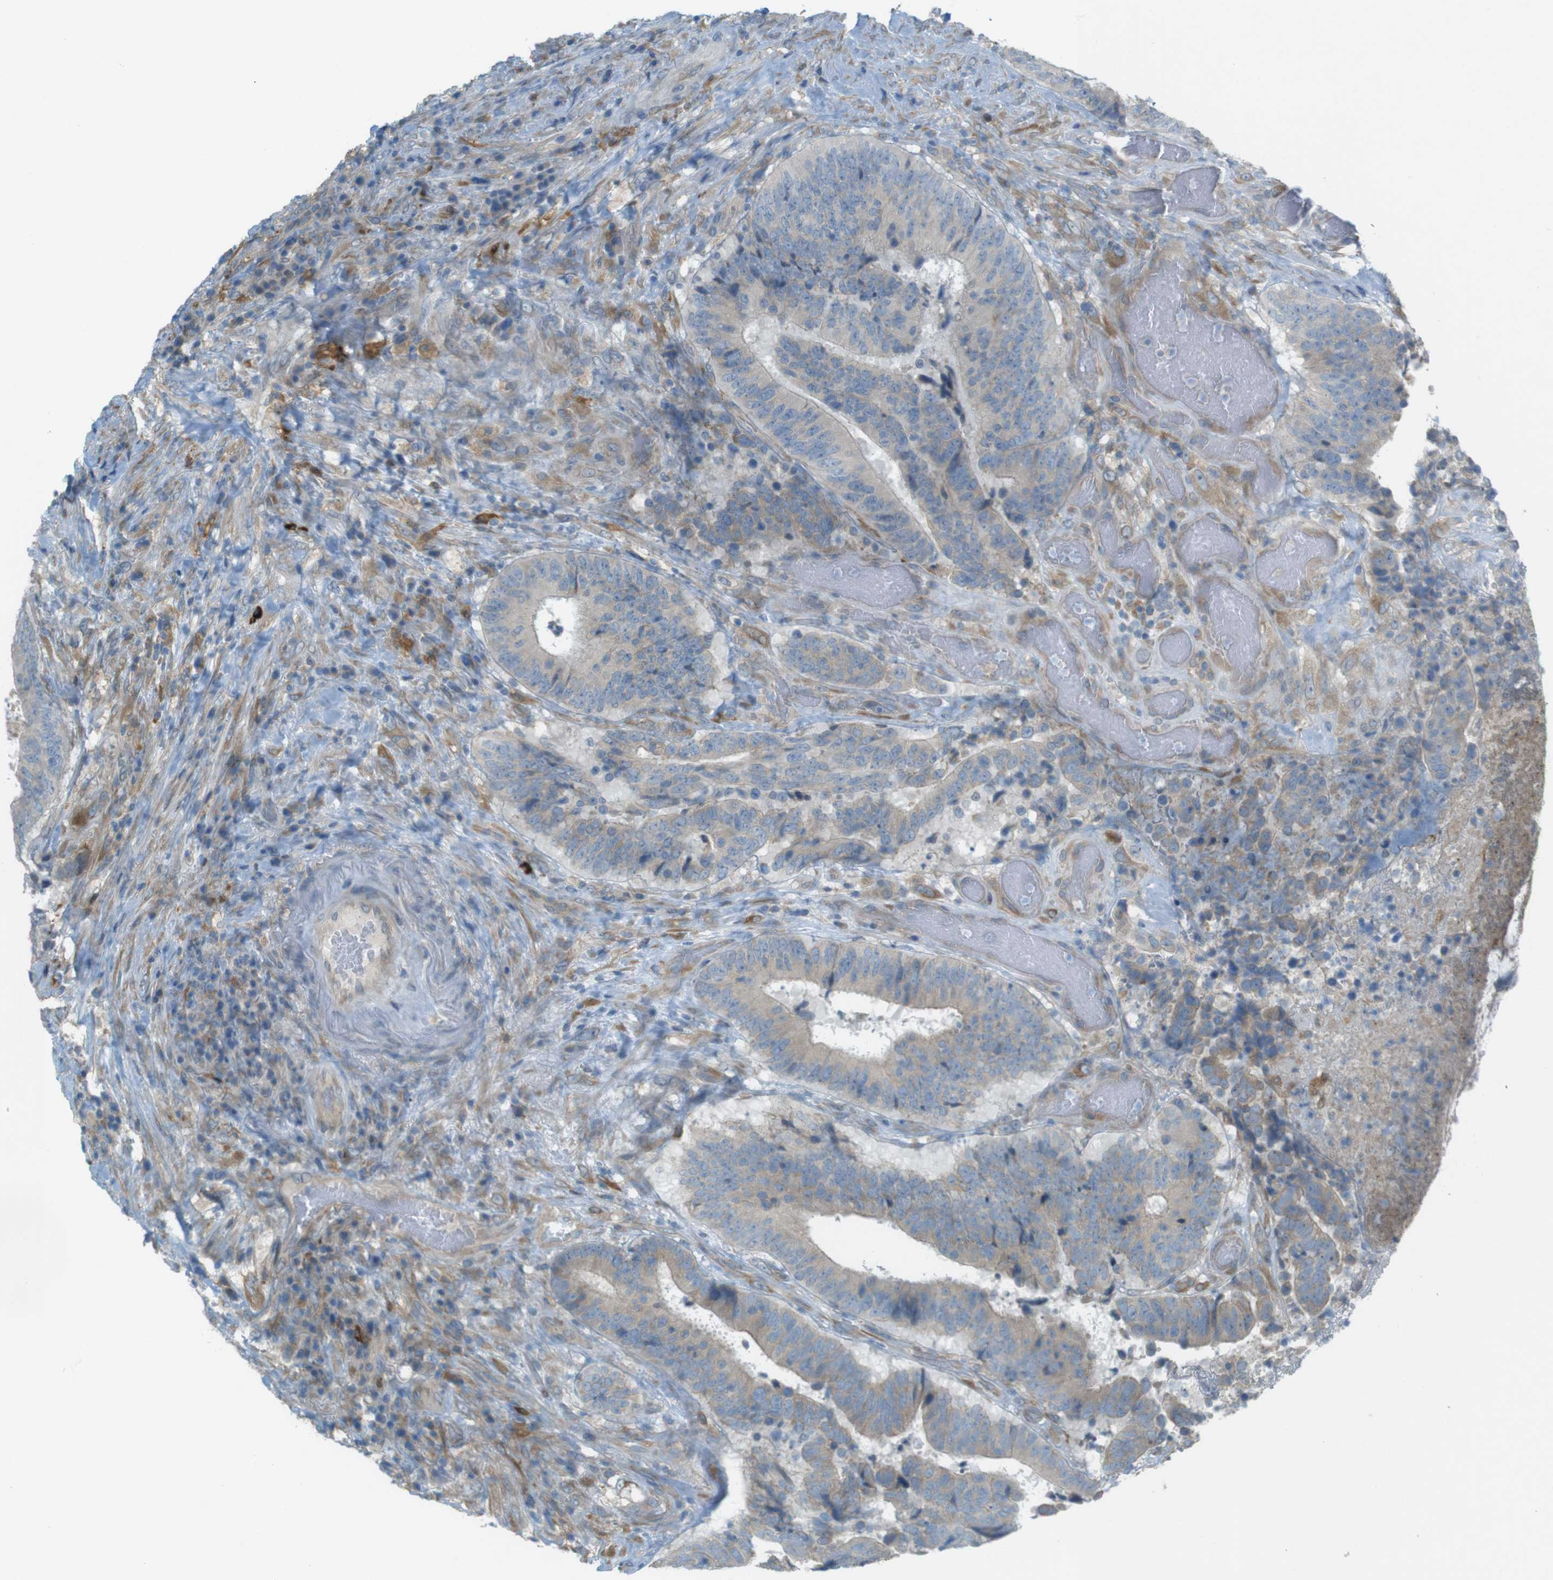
{"staining": {"intensity": "weak", "quantity": "<25%", "location": "cytoplasmic/membranous"}, "tissue": "colorectal cancer", "cell_type": "Tumor cells", "image_type": "cancer", "snomed": [{"axis": "morphology", "description": "Adenocarcinoma, NOS"}, {"axis": "topography", "description": "Rectum"}], "caption": "This is an immunohistochemistry micrograph of human colorectal cancer (adenocarcinoma). There is no expression in tumor cells.", "gene": "TMEM41B", "patient": {"sex": "male", "age": 72}}